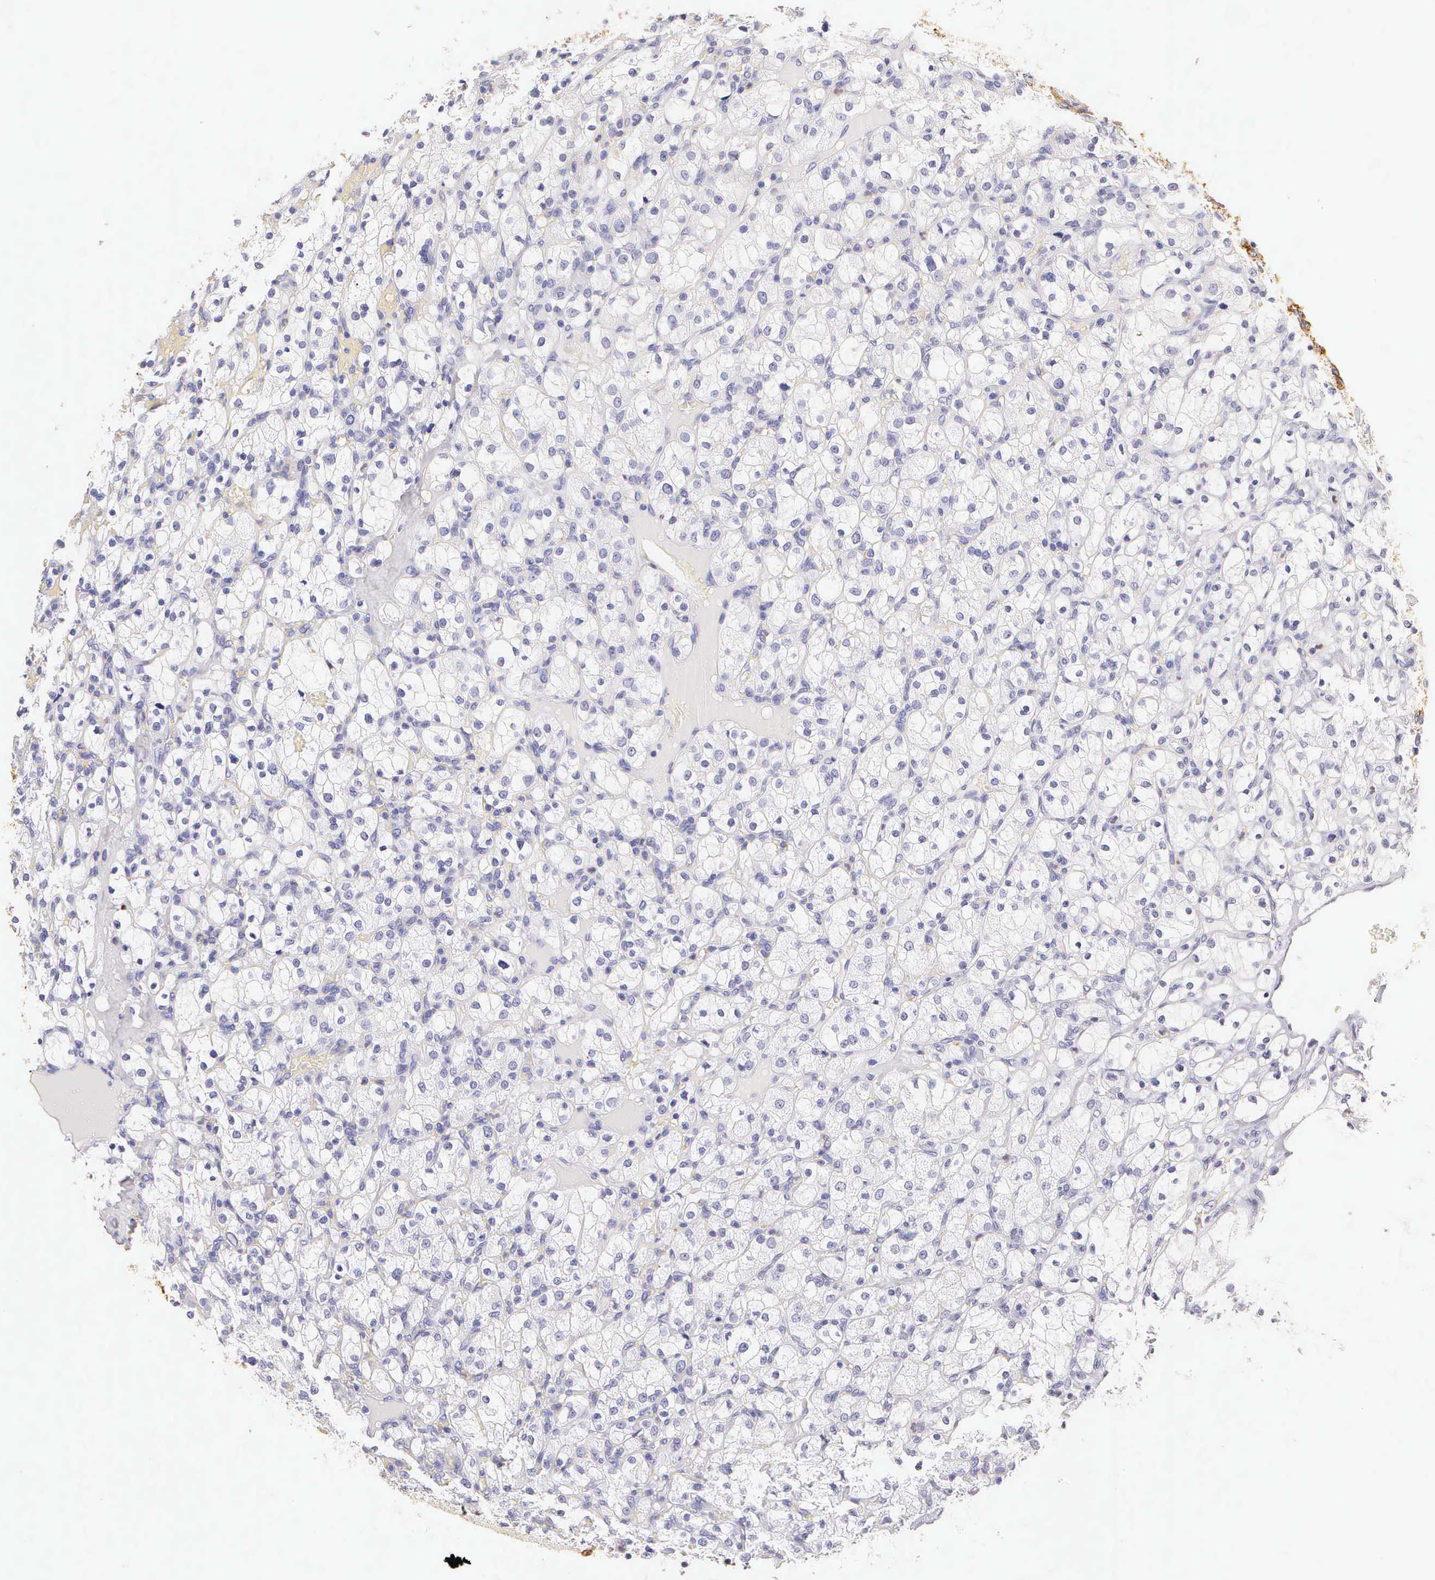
{"staining": {"intensity": "negative", "quantity": "none", "location": "none"}, "tissue": "renal cancer", "cell_type": "Tumor cells", "image_type": "cancer", "snomed": [{"axis": "morphology", "description": "Adenocarcinoma, NOS"}, {"axis": "topography", "description": "Kidney"}], "caption": "Adenocarcinoma (renal) was stained to show a protein in brown. There is no significant staining in tumor cells.", "gene": "KRT17", "patient": {"sex": "female", "age": 83}}